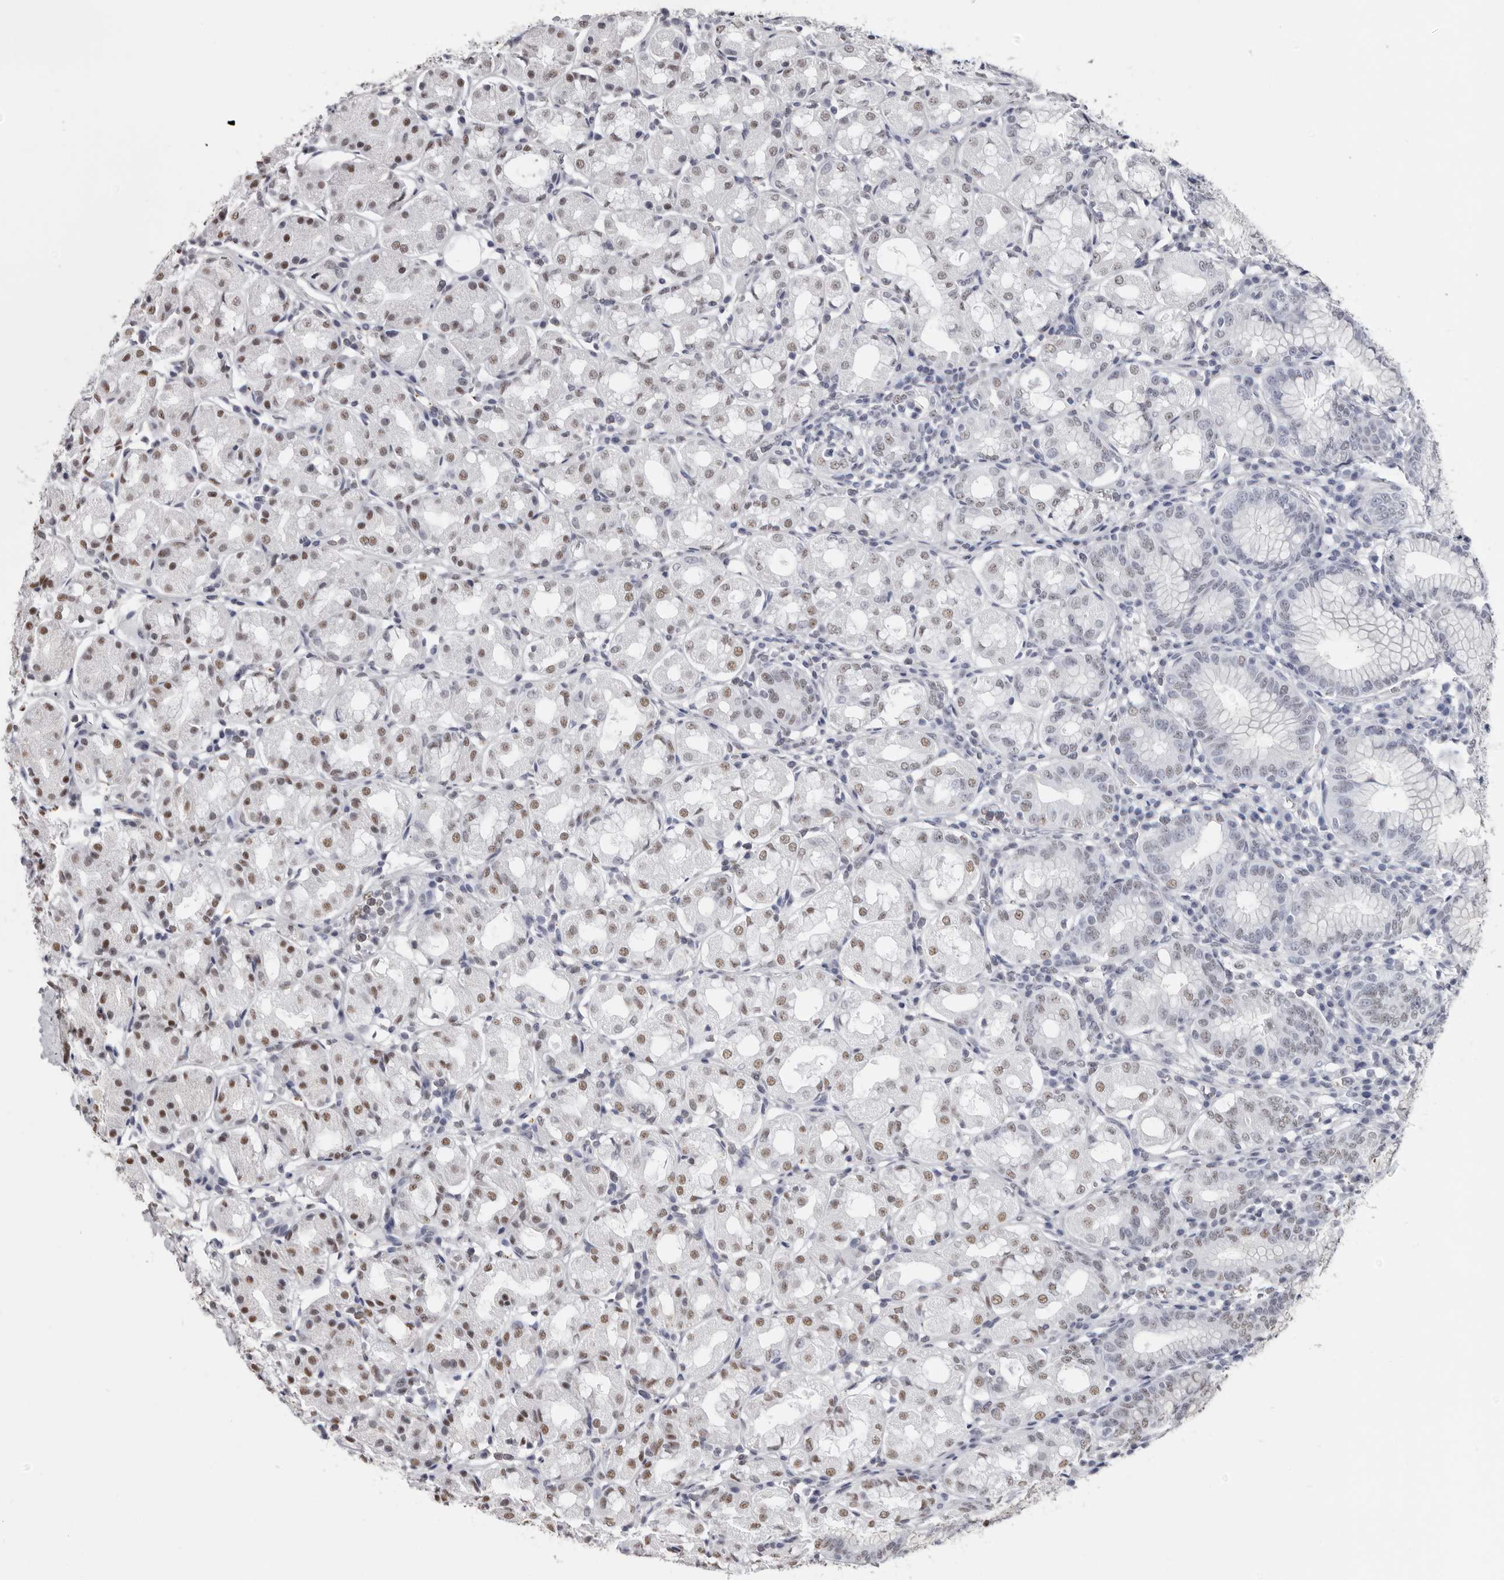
{"staining": {"intensity": "moderate", "quantity": "25%-75%", "location": "nuclear"}, "tissue": "stomach", "cell_type": "Glandular cells", "image_type": "normal", "snomed": [{"axis": "morphology", "description": "Normal tissue, NOS"}, {"axis": "topography", "description": "Stomach"}, {"axis": "topography", "description": "Stomach, lower"}], "caption": "High-power microscopy captured an immunohistochemistry (IHC) micrograph of unremarkable stomach, revealing moderate nuclear expression in about 25%-75% of glandular cells.", "gene": "SCAF4", "patient": {"sex": "female", "age": 56}}